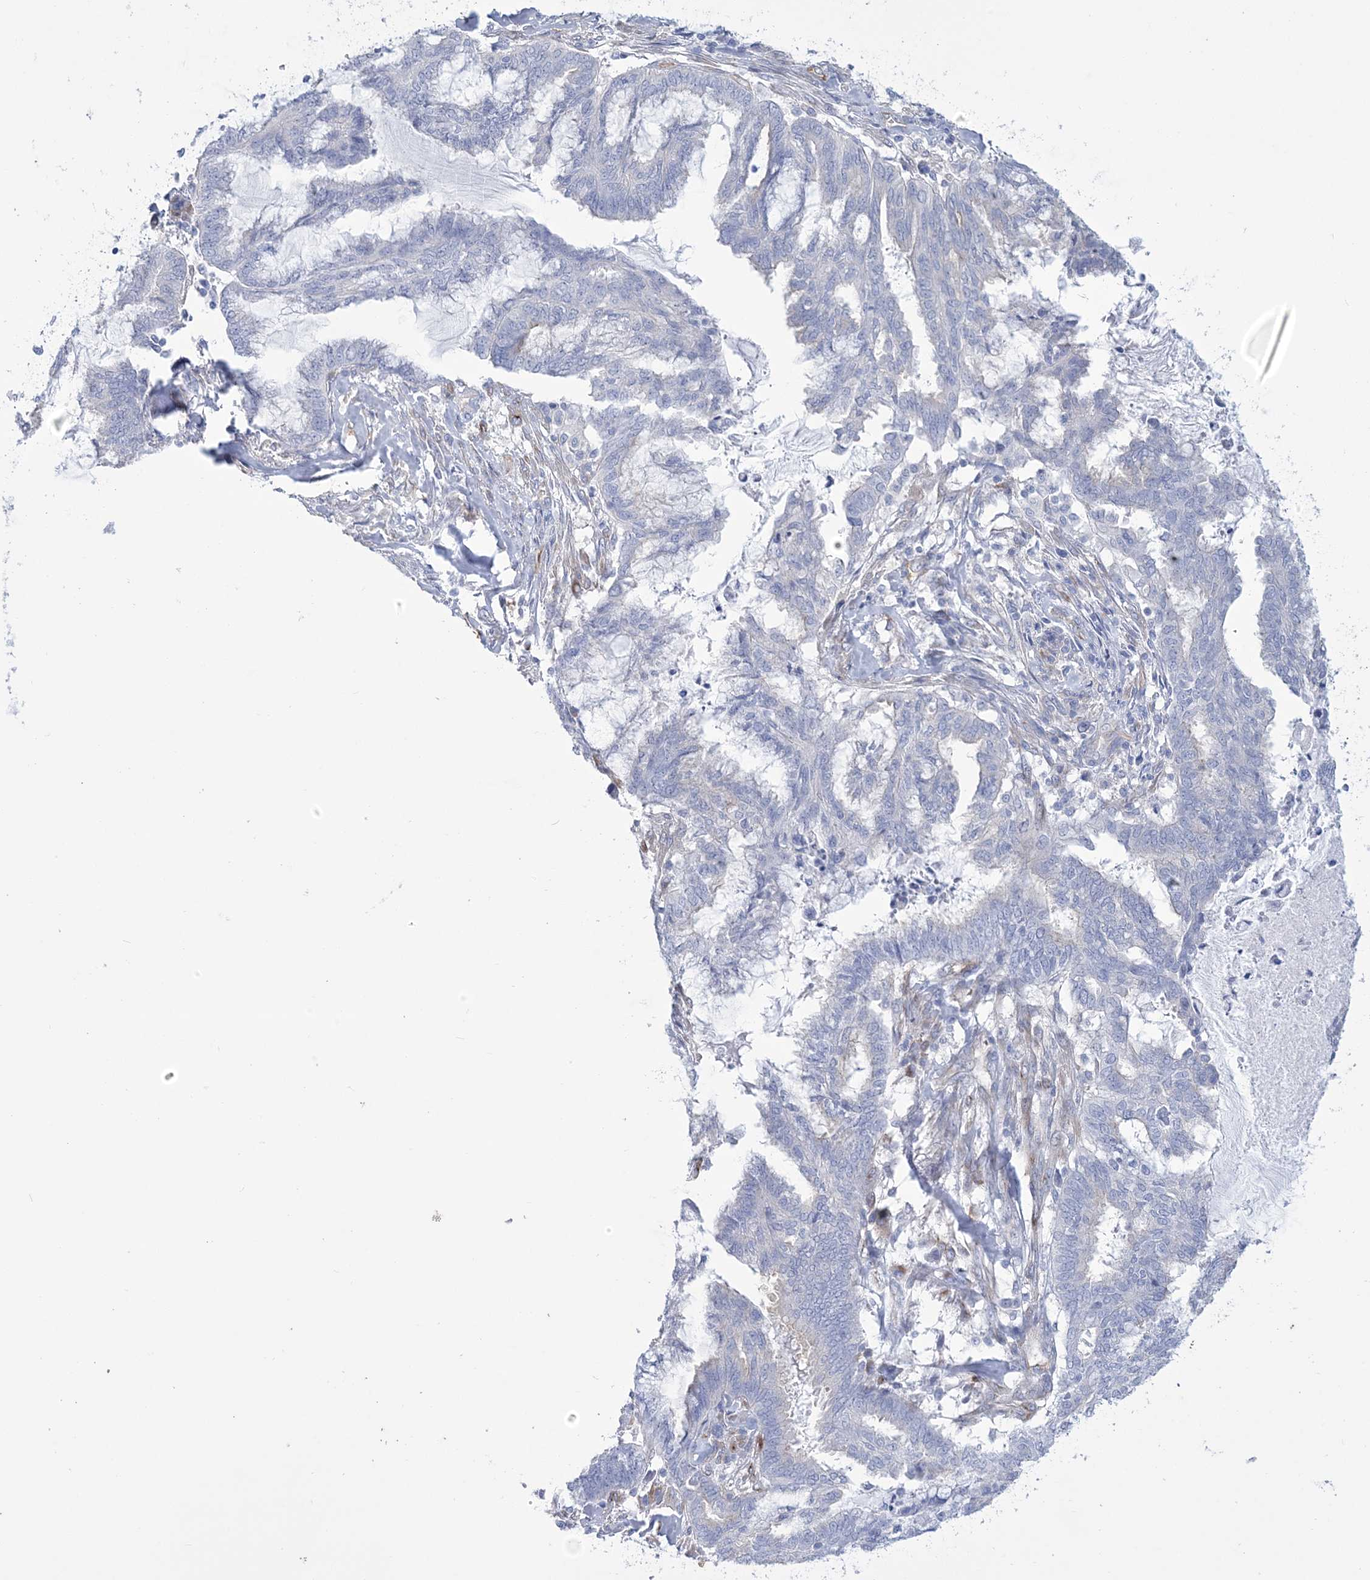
{"staining": {"intensity": "negative", "quantity": "none", "location": "none"}, "tissue": "endometrial cancer", "cell_type": "Tumor cells", "image_type": "cancer", "snomed": [{"axis": "morphology", "description": "Adenocarcinoma, NOS"}, {"axis": "topography", "description": "Endometrium"}], "caption": "This is a photomicrograph of immunohistochemistry (IHC) staining of endometrial cancer, which shows no staining in tumor cells. (DAB IHC with hematoxylin counter stain).", "gene": "RAB11FIP5", "patient": {"sex": "female", "age": 86}}